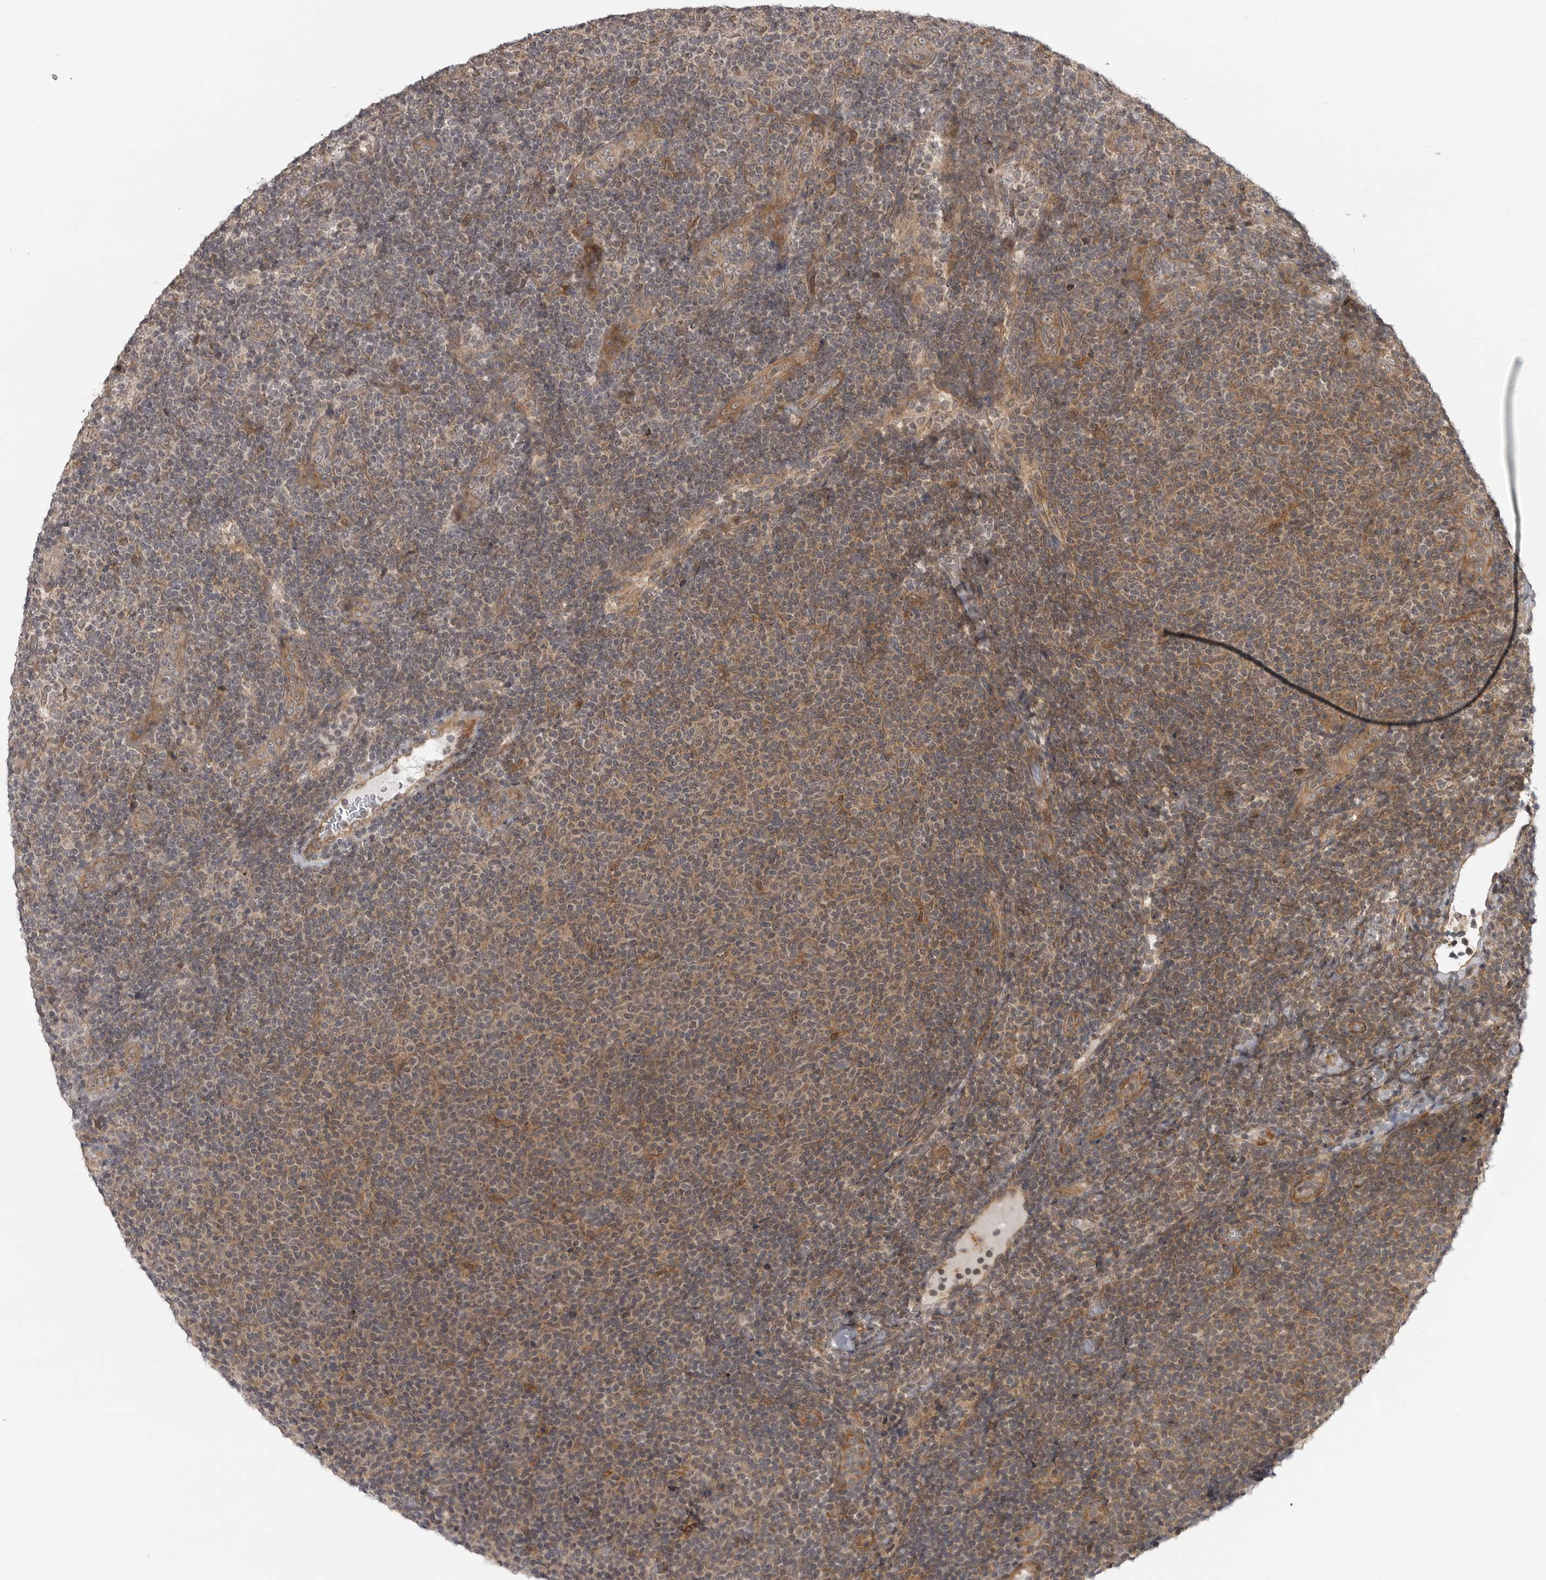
{"staining": {"intensity": "weak", "quantity": "25%-75%", "location": "cytoplasmic/membranous"}, "tissue": "lymphoma", "cell_type": "Tumor cells", "image_type": "cancer", "snomed": [{"axis": "morphology", "description": "Malignant lymphoma, non-Hodgkin's type, Low grade"}, {"axis": "topography", "description": "Lymph node"}], "caption": "Lymphoma stained with a brown dye exhibits weak cytoplasmic/membranous positive positivity in about 25%-75% of tumor cells.", "gene": "LRRC45", "patient": {"sex": "male", "age": 66}}